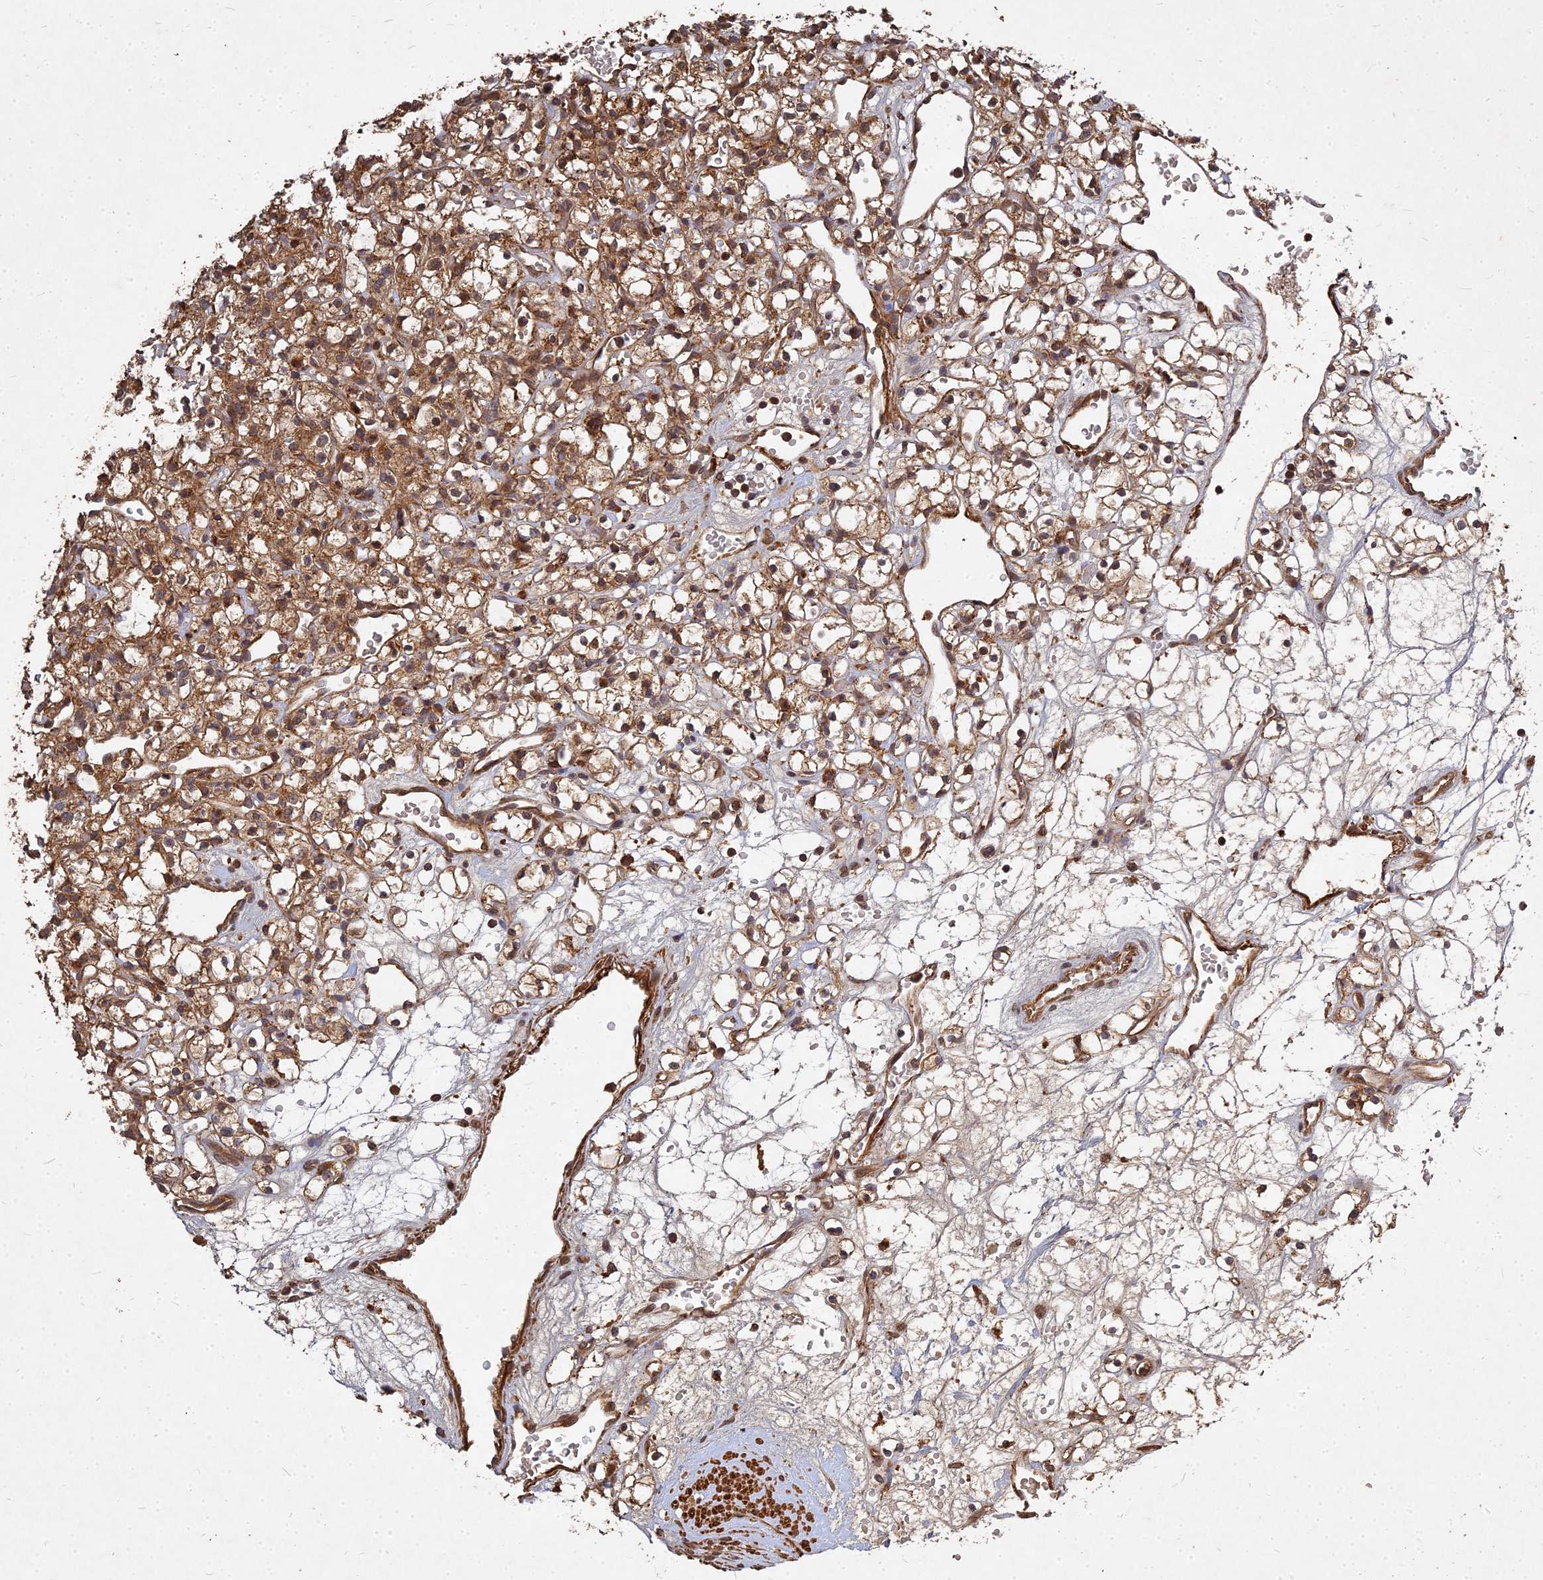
{"staining": {"intensity": "moderate", "quantity": ">75%", "location": "cytoplasmic/membranous"}, "tissue": "renal cancer", "cell_type": "Tumor cells", "image_type": "cancer", "snomed": [{"axis": "morphology", "description": "Adenocarcinoma, NOS"}, {"axis": "topography", "description": "Kidney"}], "caption": "Approximately >75% of tumor cells in renal cancer (adenocarcinoma) demonstrate moderate cytoplasmic/membranous protein expression as visualized by brown immunohistochemical staining.", "gene": "UBE2W", "patient": {"sex": "female", "age": 59}}